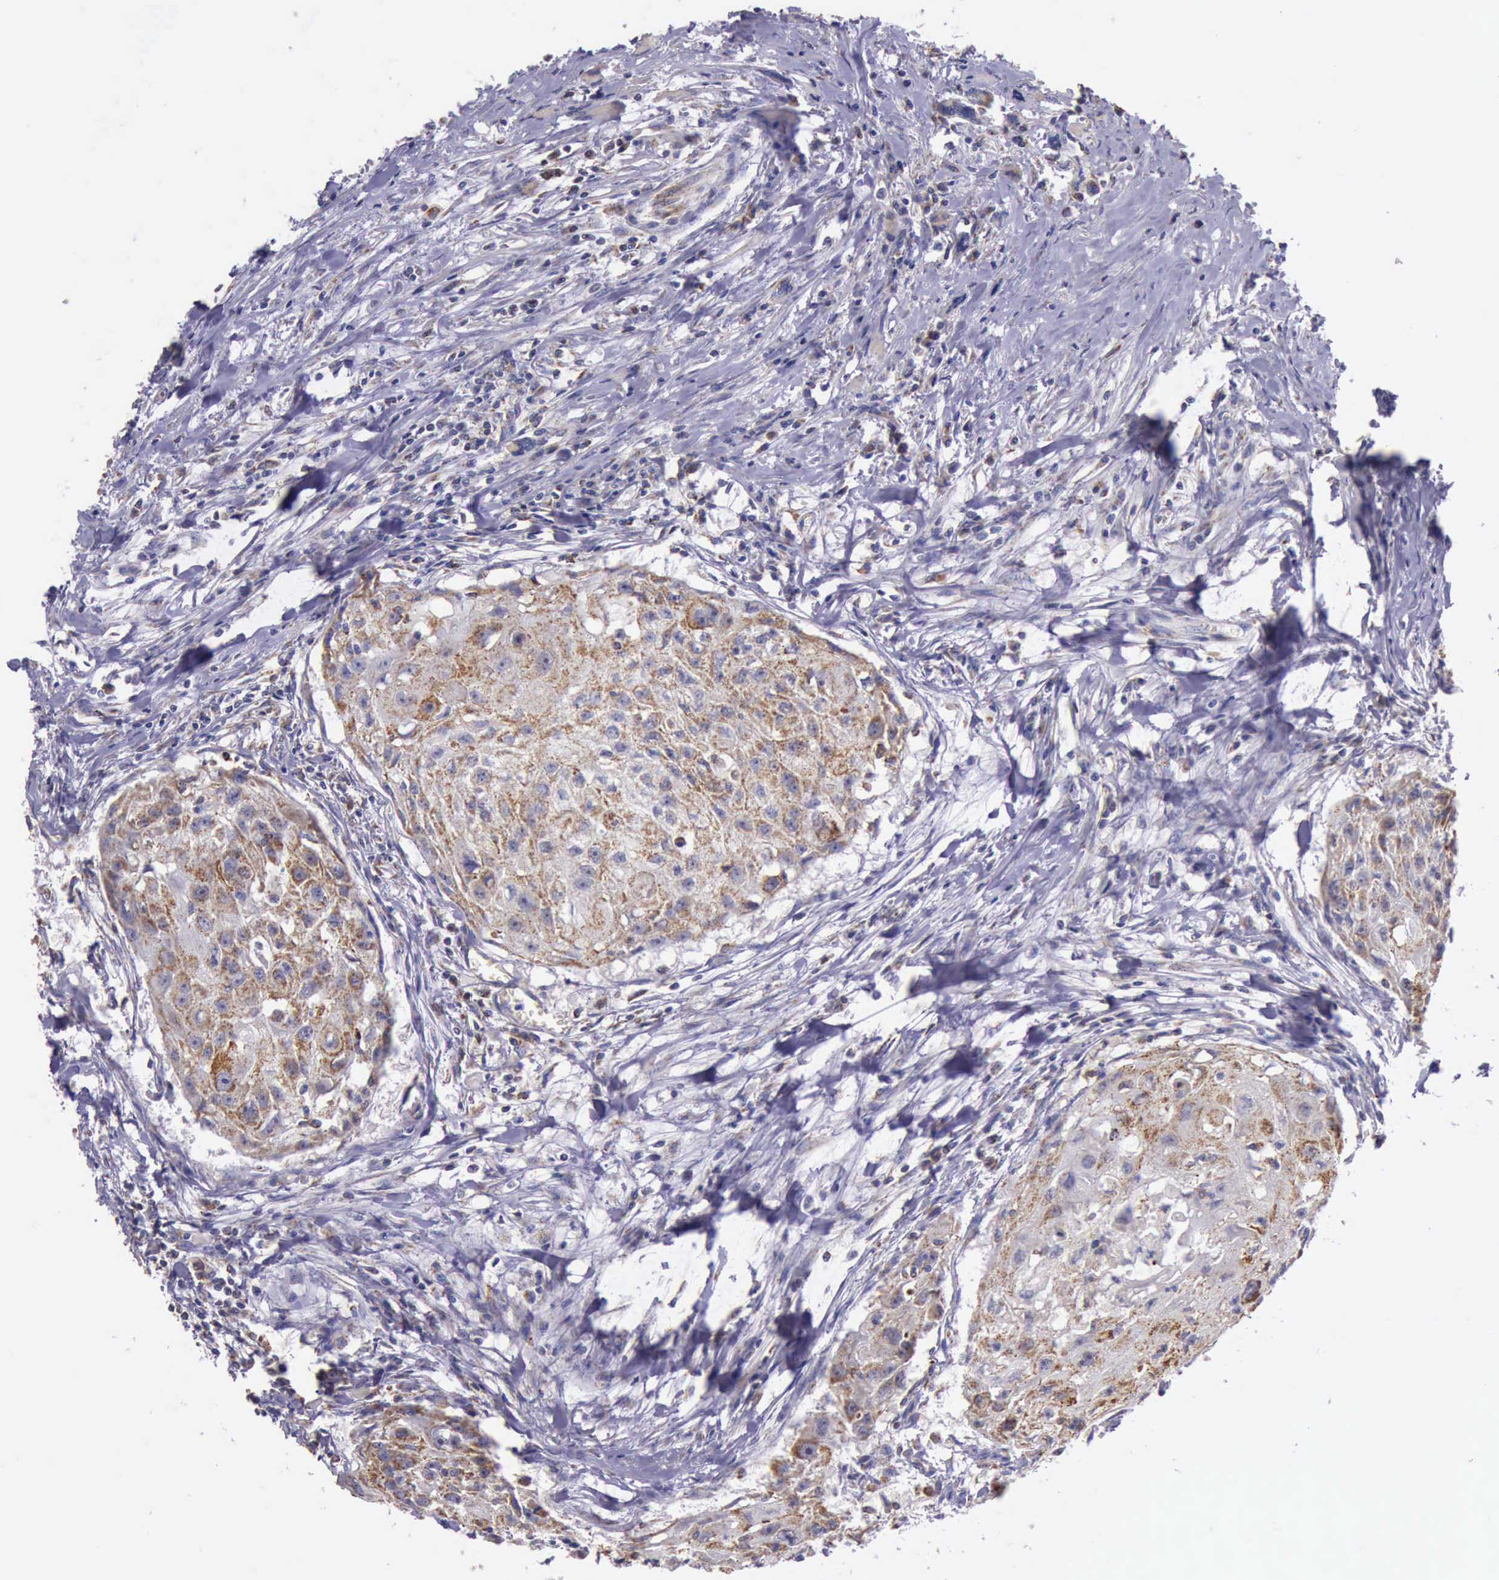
{"staining": {"intensity": "moderate", "quantity": ">75%", "location": "cytoplasmic/membranous"}, "tissue": "head and neck cancer", "cell_type": "Tumor cells", "image_type": "cancer", "snomed": [{"axis": "morphology", "description": "Squamous cell carcinoma, NOS"}, {"axis": "topography", "description": "Head-Neck"}], "caption": "About >75% of tumor cells in human squamous cell carcinoma (head and neck) show moderate cytoplasmic/membranous protein staining as visualized by brown immunohistochemical staining.", "gene": "TXN2", "patient": {"sex": "male", "age": 64}}